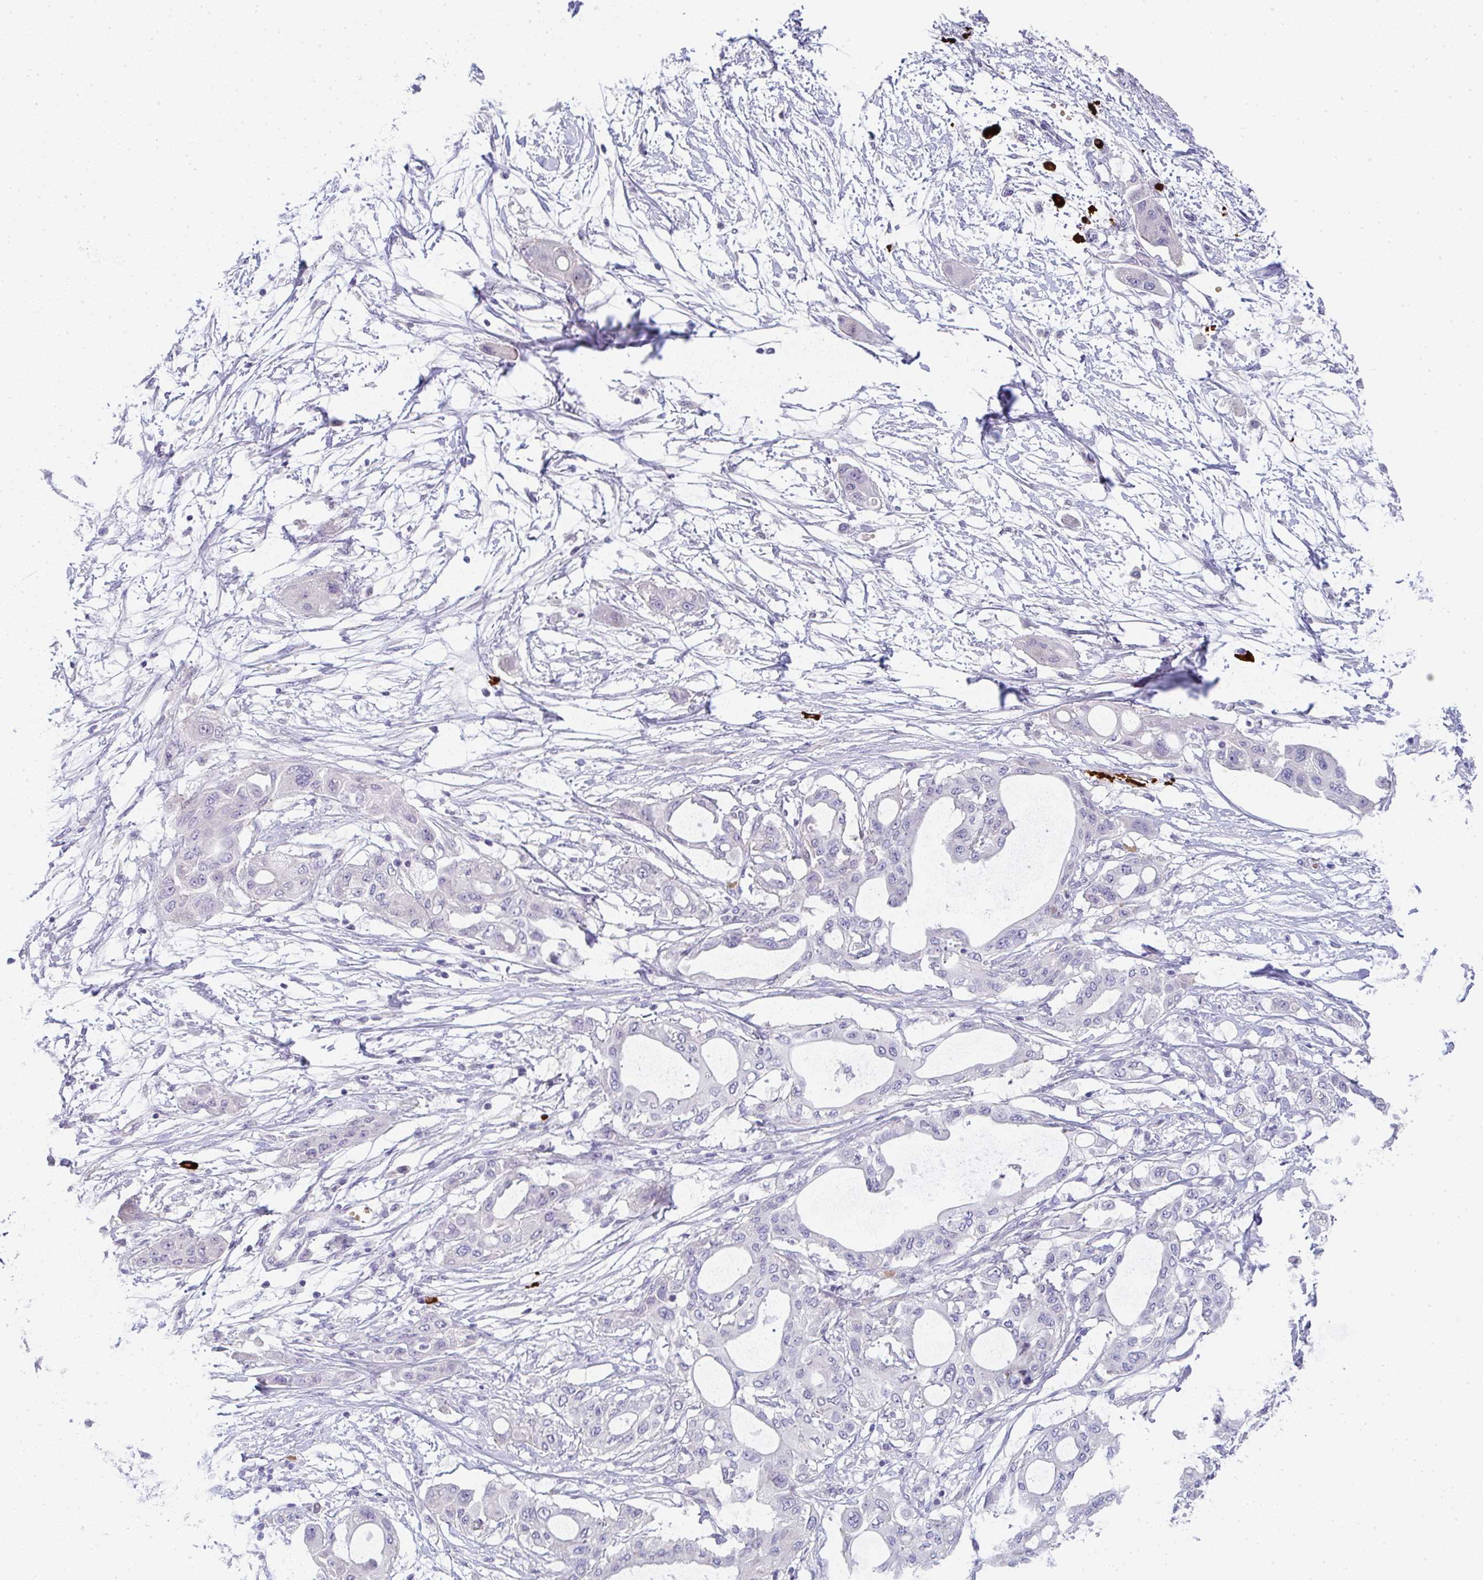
{"staining": {"intensity": "negative", "quantity": "none", "location": "none"}, "tissue": "pancreatic cancer", "cell_type": "Tumor cells", "image_type": "cancer", "snomed": [{"axis": "morphology", "description": "Adenocarcinoma, NOS"}, {"axis": "topography", "description": "Pancreas"}], "caption": "The image exhibits no significant staining in tumor cells of pancreatic cancer (adenocarcinoma). (Stains: DAB (3,3'-diaminobenzidine) IHC with hematoxylin counter stain, Microscopy: brightfield microscopy at high magnification).", "gene": "CACNA1S", "patient": {"sex": "male", "age": 68}}